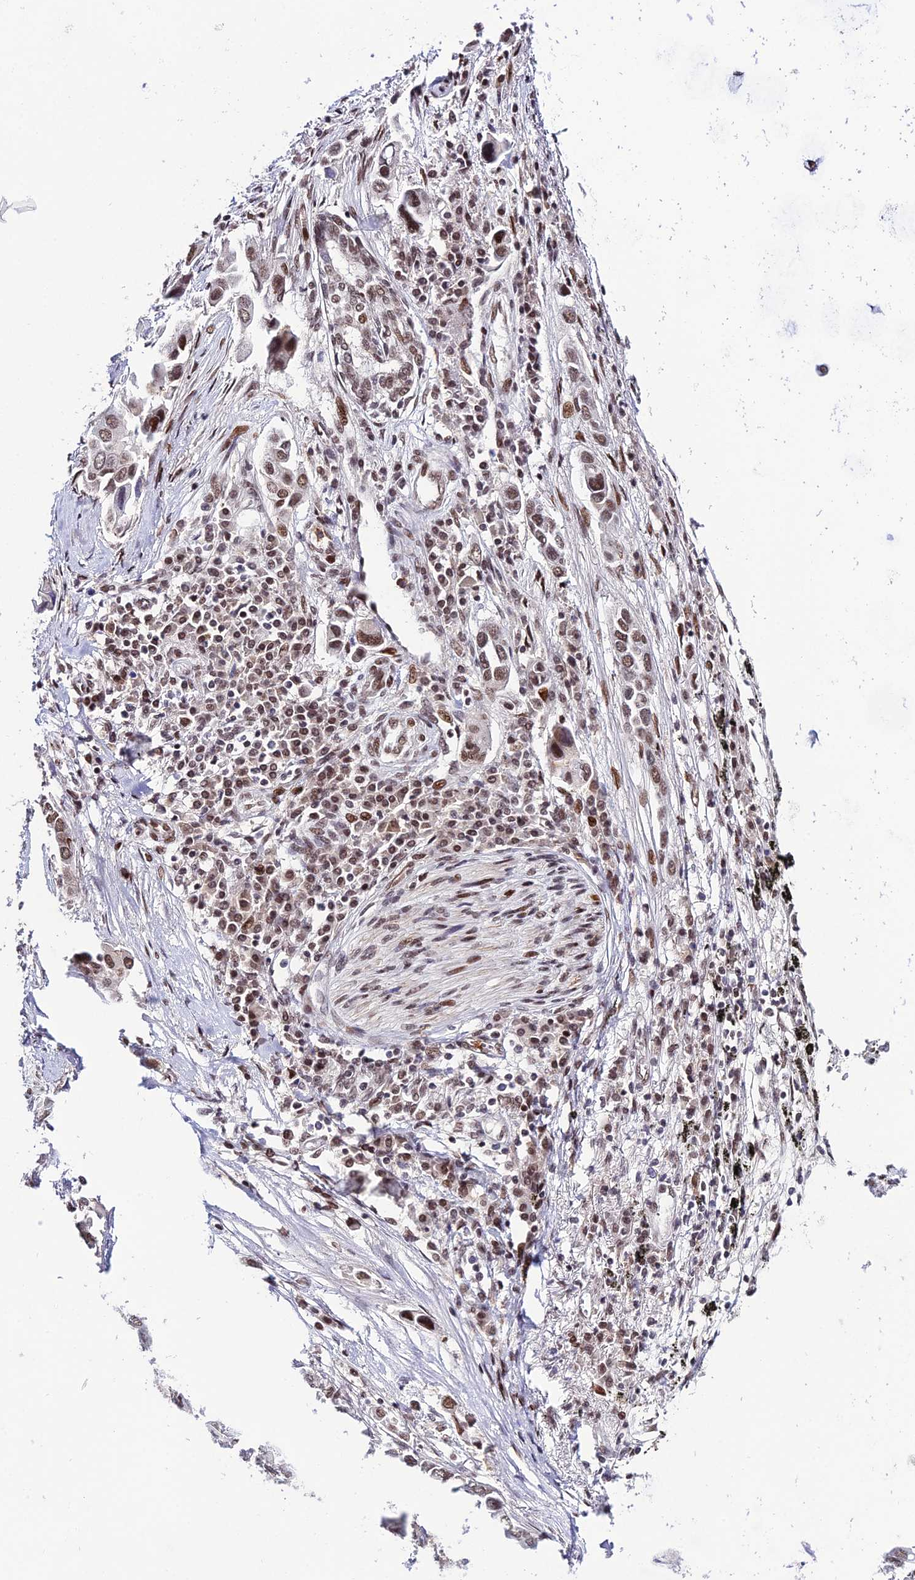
{"staining": {"intensity": "moderate", "quantity": "<25%", "location": "nuclear"}, "tissue": "lung cancer", "cell_type": "Tumor cells", "image_type": "cancer", "snomed": [{"axis": "morphology", "description": "Adenocarcinoma, NOS"}, {"axis": "topography", "description": "Lung"}], "caption": "Immunohistochemistry (DAB (3,3'-diaminobenzidine)) staining of human lung adenocarcinoma displays moderate nuclear protein expression in about <25% of tumor cells.", "gene": "SYT15", "patient": {"sex": "female", "age": 76}}